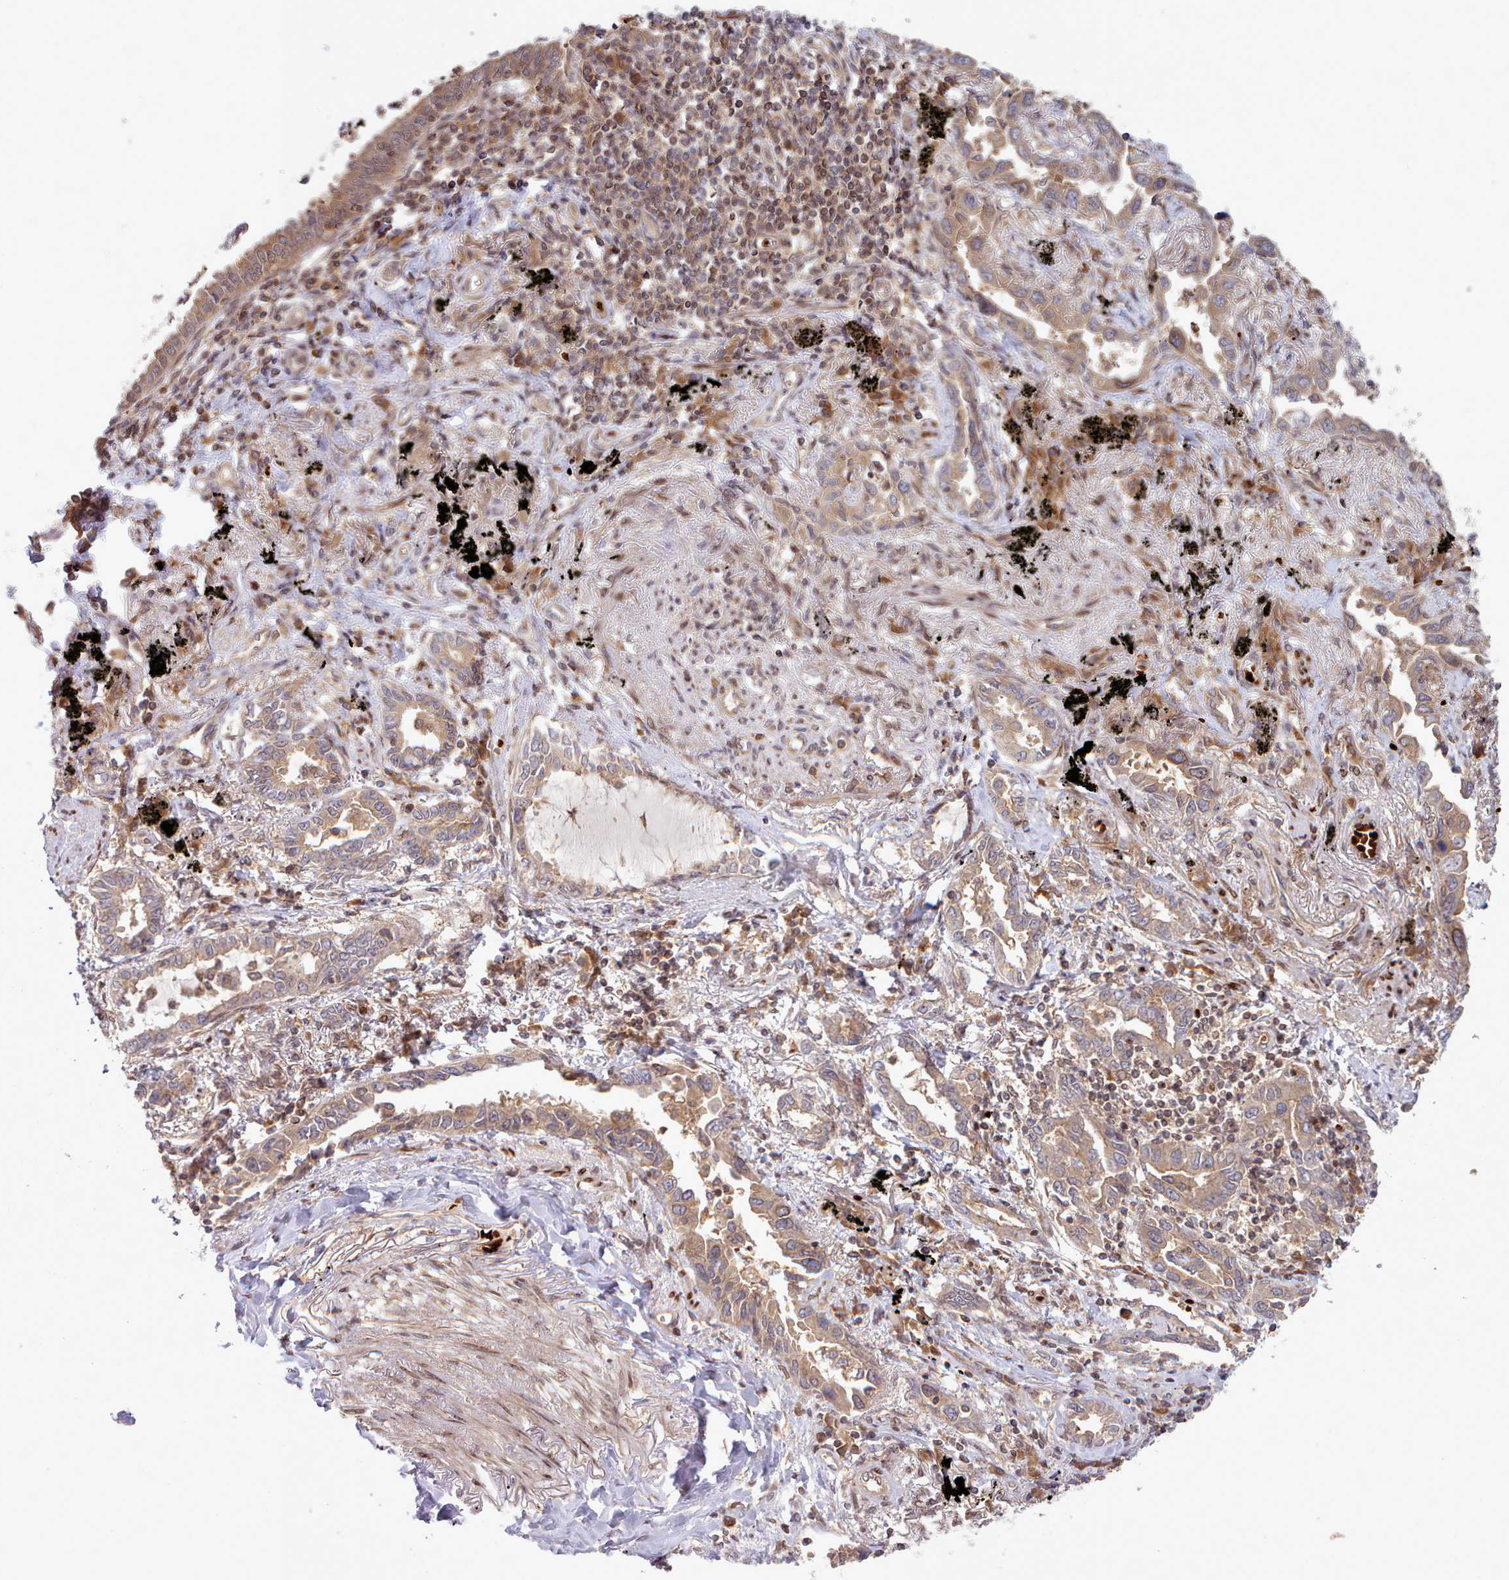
{"staining": {"intensity": "moderate", "quantity": ">75%", "location": "cytoplasmic/membranous"}, "tissue": "lung cancer", "cell_type": "Tumor cells", "image_type": "cancer", "snomed": [{"axis": "morphology", "description": "Adenocarcinoma, NOS"}, {"axis": "topography", "description": "Lung"}], "caption": "Lung adenocarcinoma stained with DAB immunohistochemistry reveals medium levels of moderate cytoplasmic/membranous positivity in approximately >75% of tumor cells.", "gene": "UBE2G1", "patient": {"sex": "male", "age": 67}}